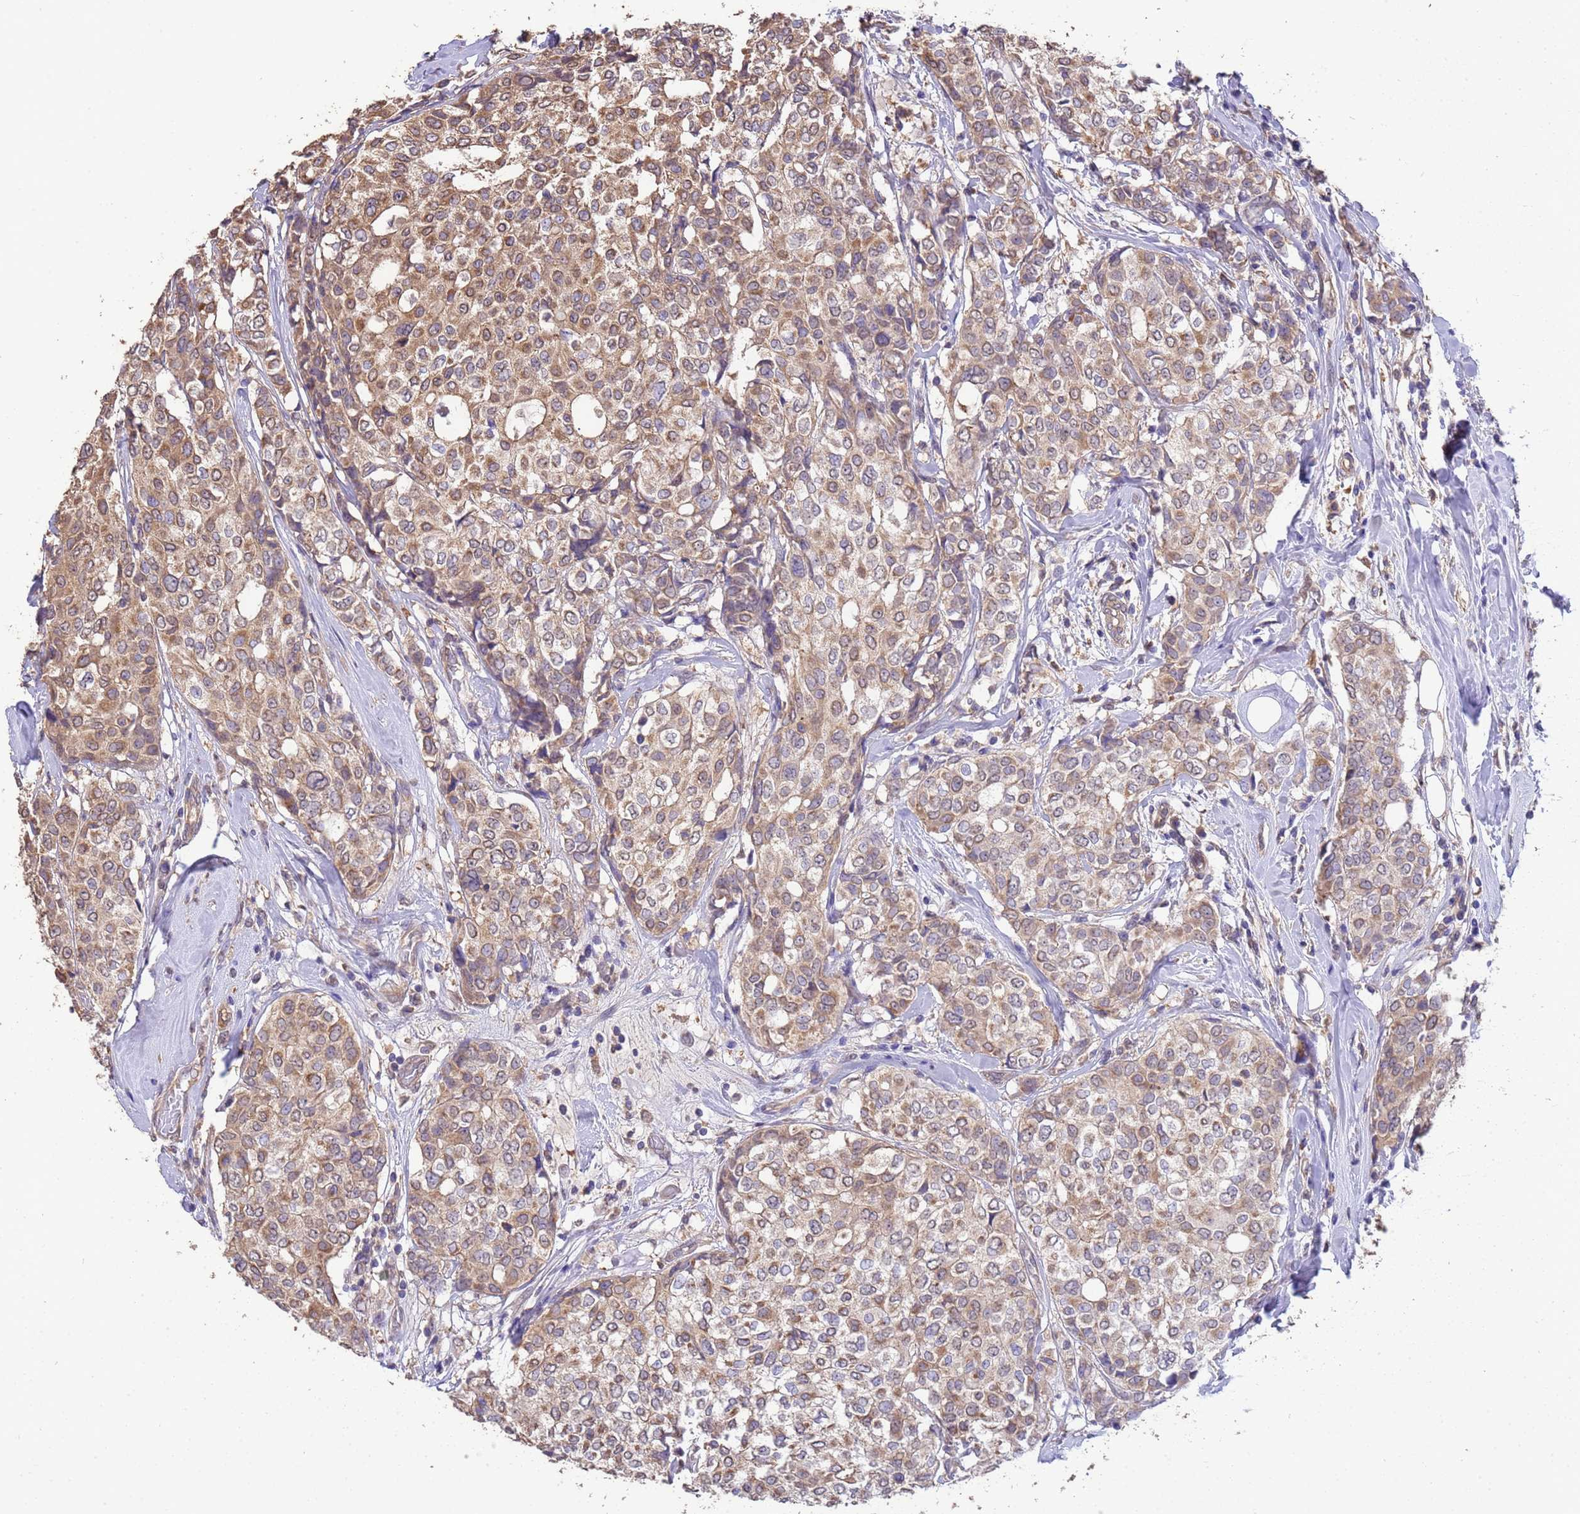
{"staining": {"intensity": "moderate", "quantity": ">75%", "location": "cytoplasmic/membranous"}, "tissue": "breast cancer", "cell_type": "Tumor cells", "image_type": "cancer", "snomed": [{"axis": "morphology", "description": "Lobular carcinoma"}, {"axis": "topography", "description": "Breast"}], "caption": "The photomicrograph exhibits immunohistochemical staining of lobular carcinoma (breast). There is moderate cytoplasmic/membranous positivity is seen in approximately >75% of tumor cells.", "gene": "NPHP1", "patient": {"sex": "female", "age": 51}}